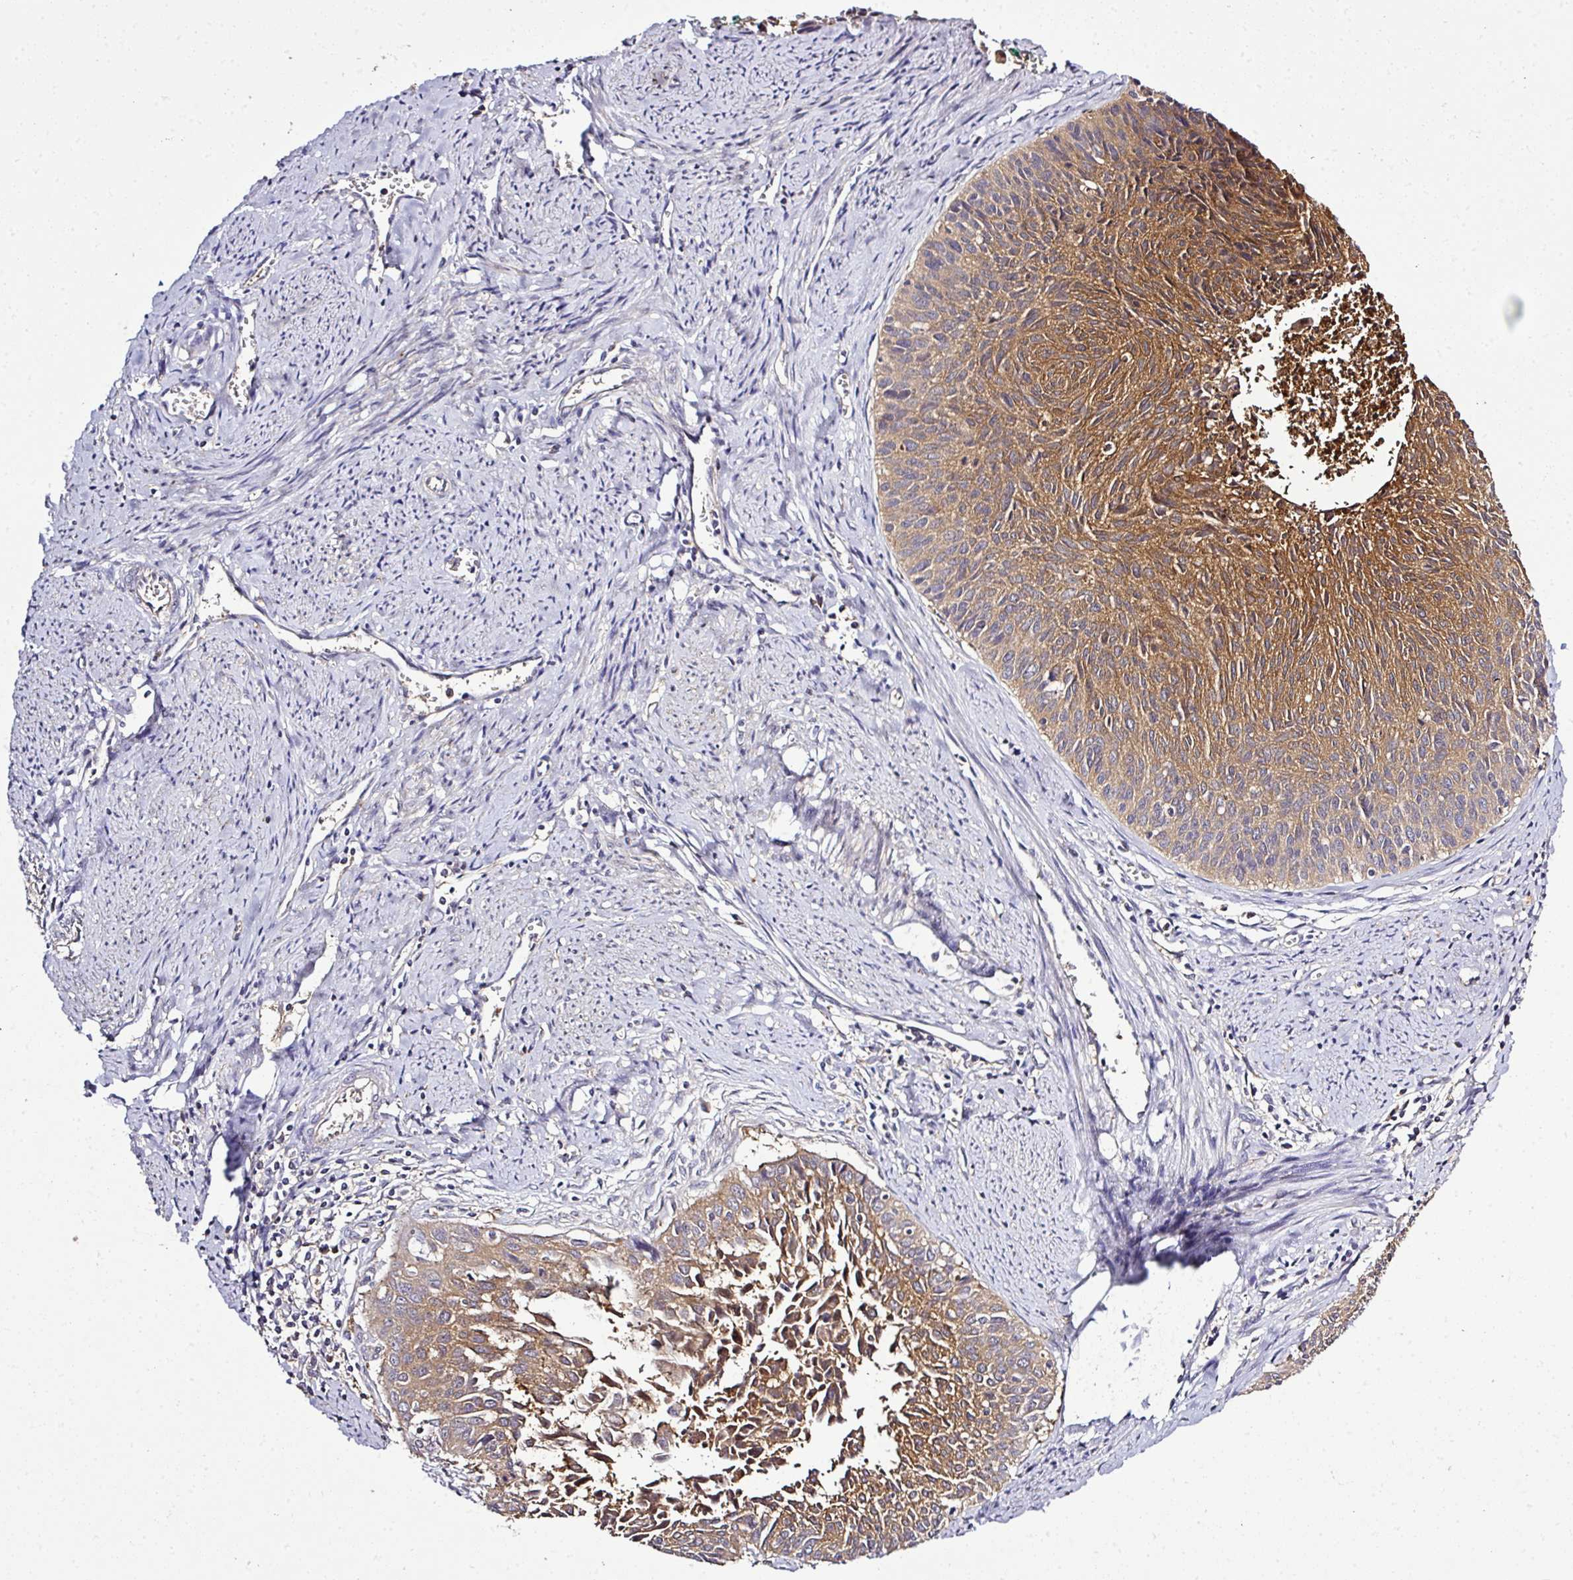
{"staining": {"intensity": "moderate", "quantity": ">75%", "location": "cytoplasmic/membranous"}, "tissue": "cervical cancer", "cell_type": "Tumor cells", "image_type": "cancer", "snomed": [{"axis": "morphology", "description": "Squamous cell carcinoma, NOS"}, {"axis": "topography", "description": "Cervix"}], "caption": "Tumor cells display medium levels of moderate cytoplasmic/membranous expression in approximately >75% of cells in human cervical cancer.", "gene": "TMEM107", "patient": {"sex": "female", "age": 55}}